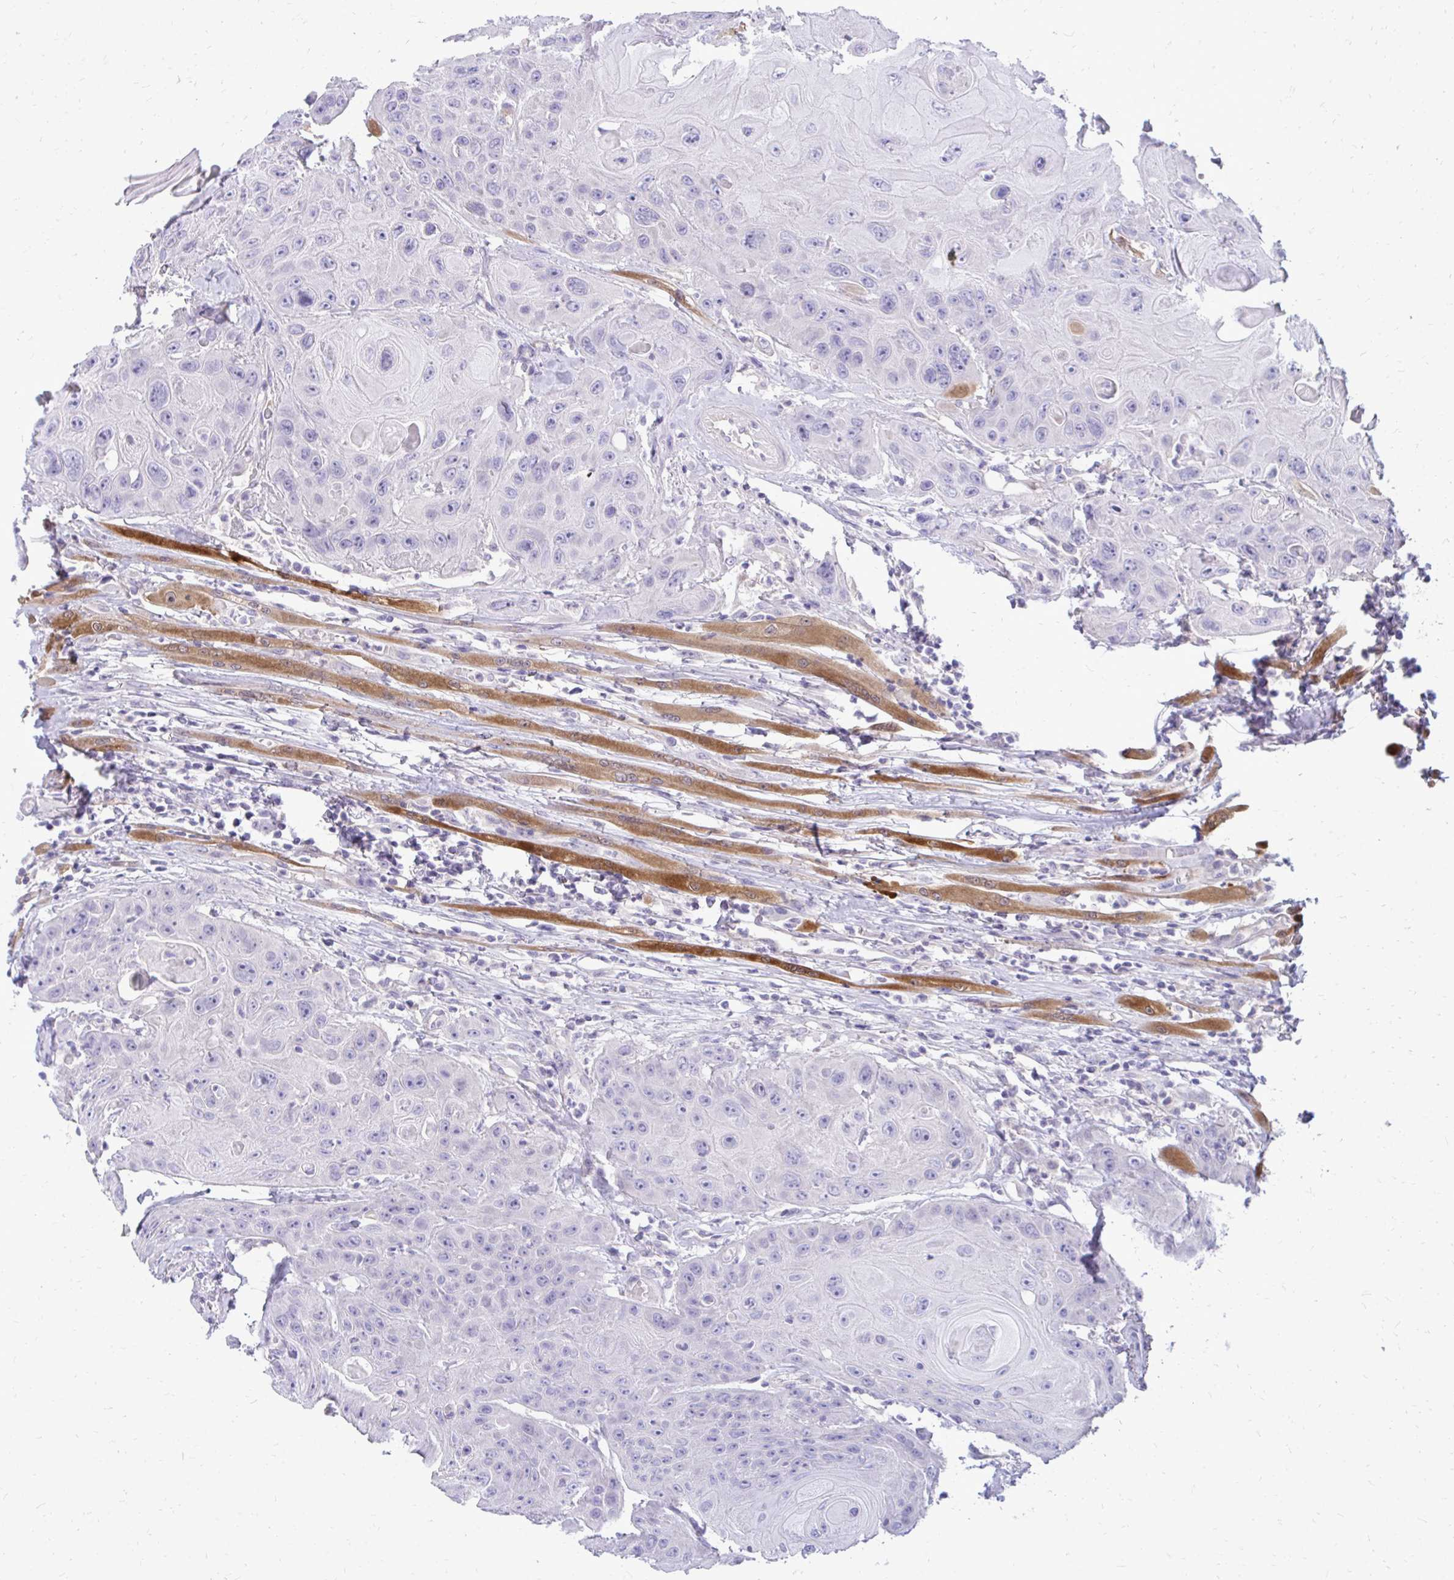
{"staining": {"intensity": "negative", "quantity": "none", "location": "none"}, "tissue": "head and neck cancer", "cell_type": "Tumor cells", "image_type": "cancer", "snomed": [{"axis": "morphology", "description": "Squamous cell carcinoma, NOS"}, {"axis": "topography", "description": "Head-Neck"}], "caption": "An immunohistochemistry (IHC) histopathology image of head and neck cancer is shown. There is no staining in tumor cells of head and neck cancer.", "gene": "FABP3", "patient": {"sex": "female", "age": 59}}